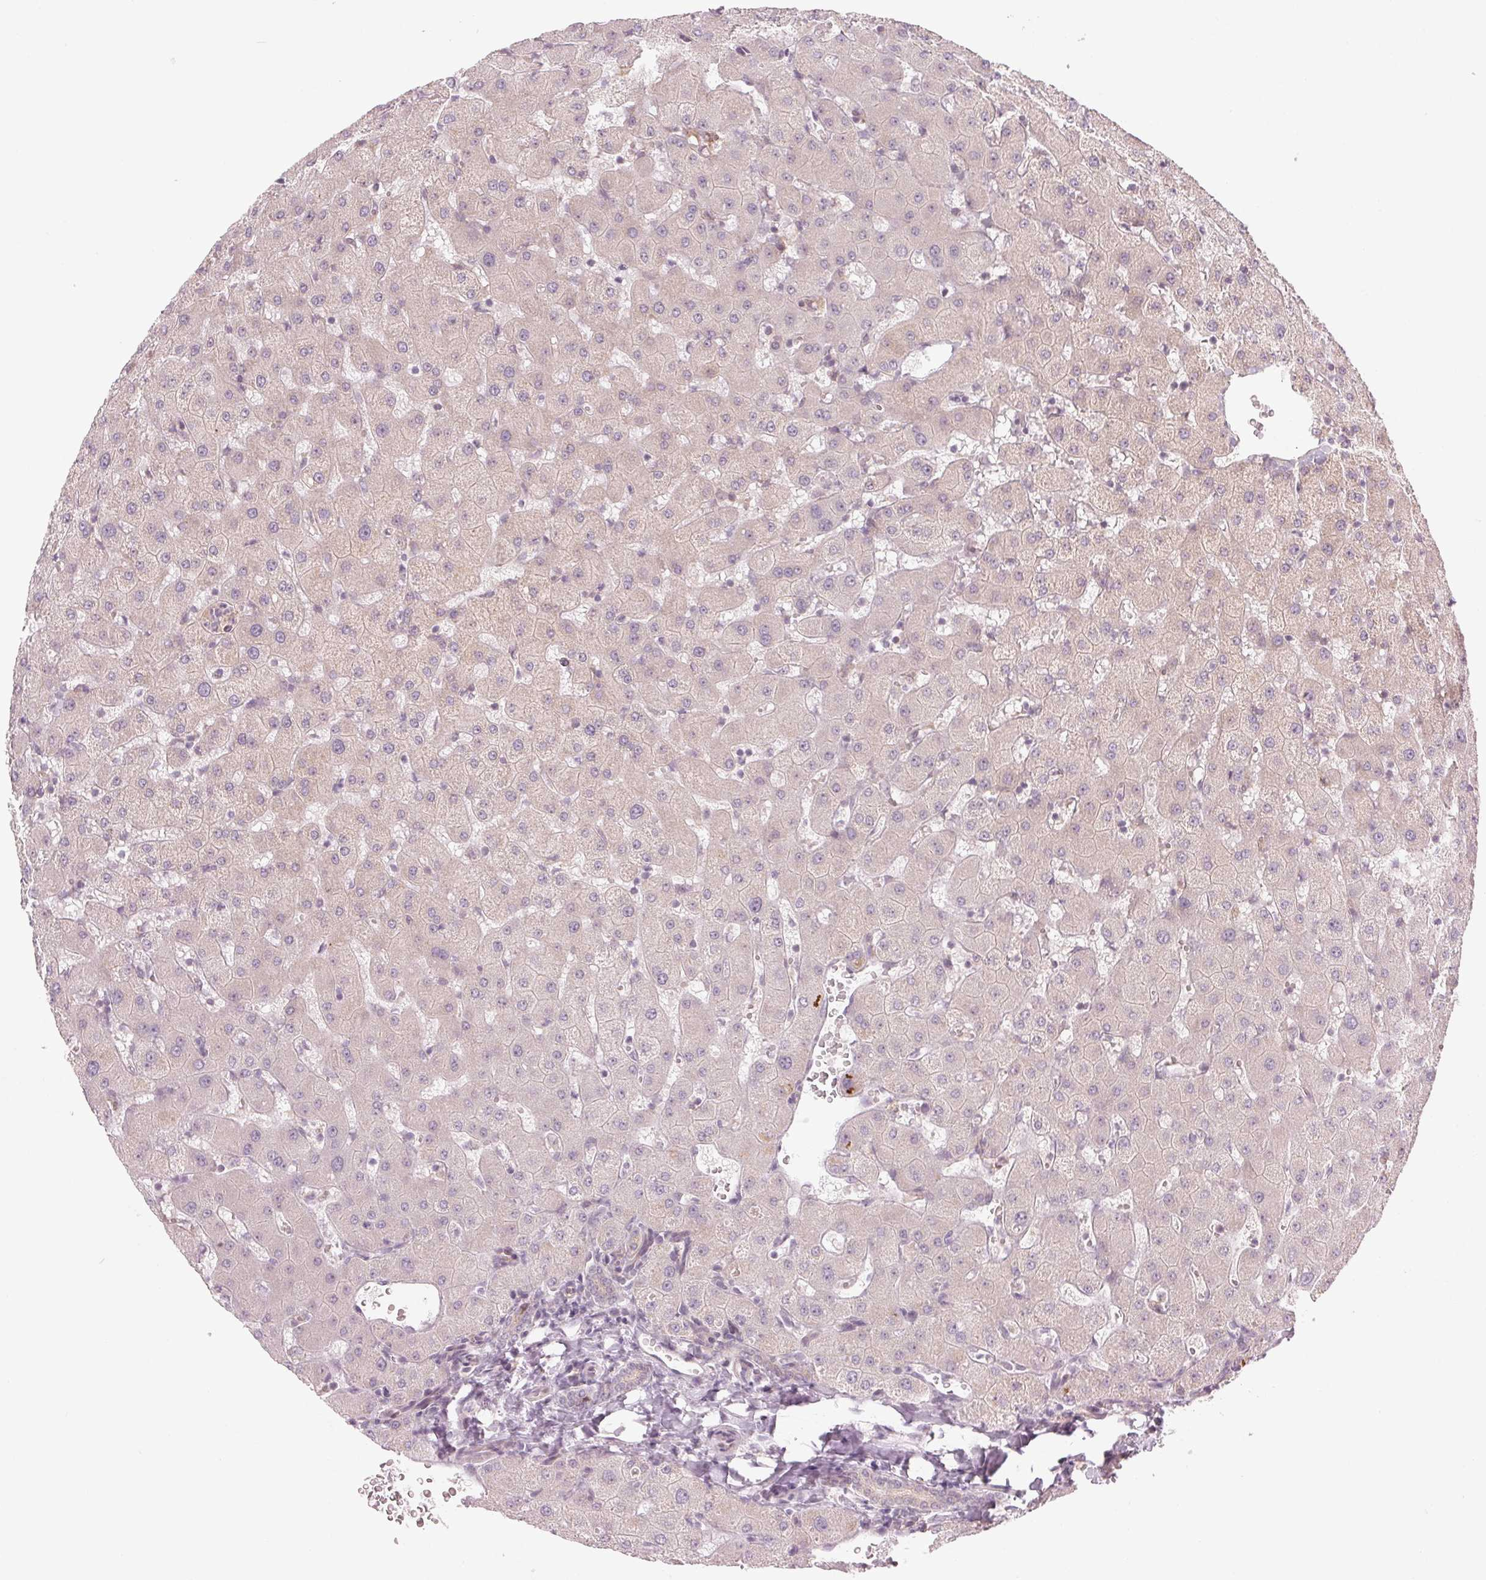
{"staining": {"intensity": "negative", "quantity": "none", "location": "none"}, "tissue": "liver", "cell_type": "Cholangiocytes", "image_type": "normal", "snomed": [{"axis": "morphology", "description": "Normal tissue, NOS"}, {"axis": "topography", "description": "Liver"}], "caption": "Immunohistochemistry (IHC) of normal human liver demonstrates no positivity in cholangiocytes.", "gene": "TMED6", "patient": {"sex": "female", "age": 63}}